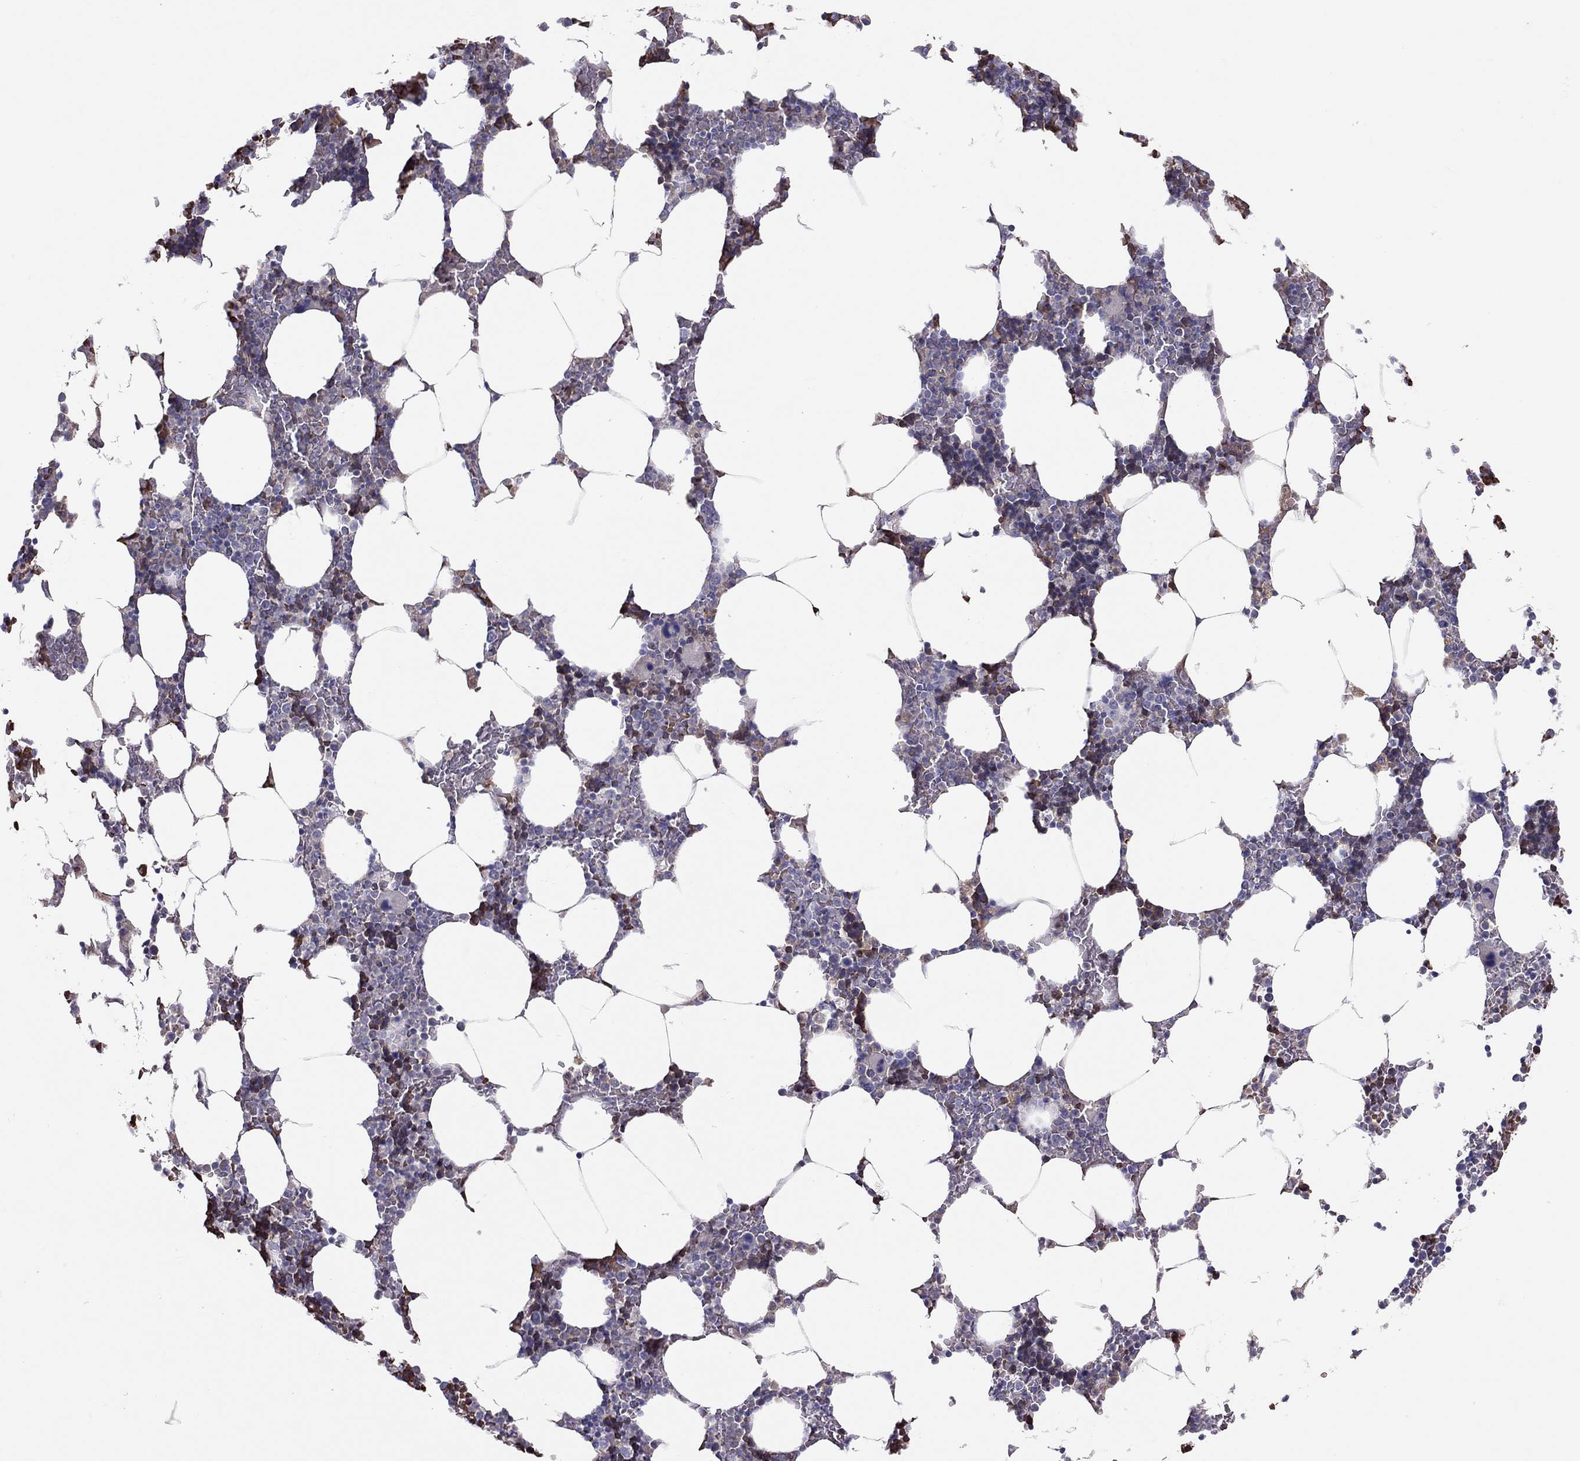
{"staining": {"intensity": "strong", "quantity": "<25%", "location": "cytoplasmic/membranous"}, "tissue": "bone marrow", "cell_type": "Hematopoietic cells", "image_type": "normal", "snomed": [{"axis": "morphology", "description": "Normal tissue, NOS"}, {"axis": "topography", "description": "Bone marrow"}], "caption": "Immunohistochemical staining of benign human bone marrow shows medium levels of strong cytoplasmic/membranous staining in about <25% of hematopoietic cells. Using DAB (brown) and hematoxylin (blue) stains, captured at high magnification using brightfield microscopy.", "gene": "FRMD1", "patient": {"sex": "male", "age": 51}}